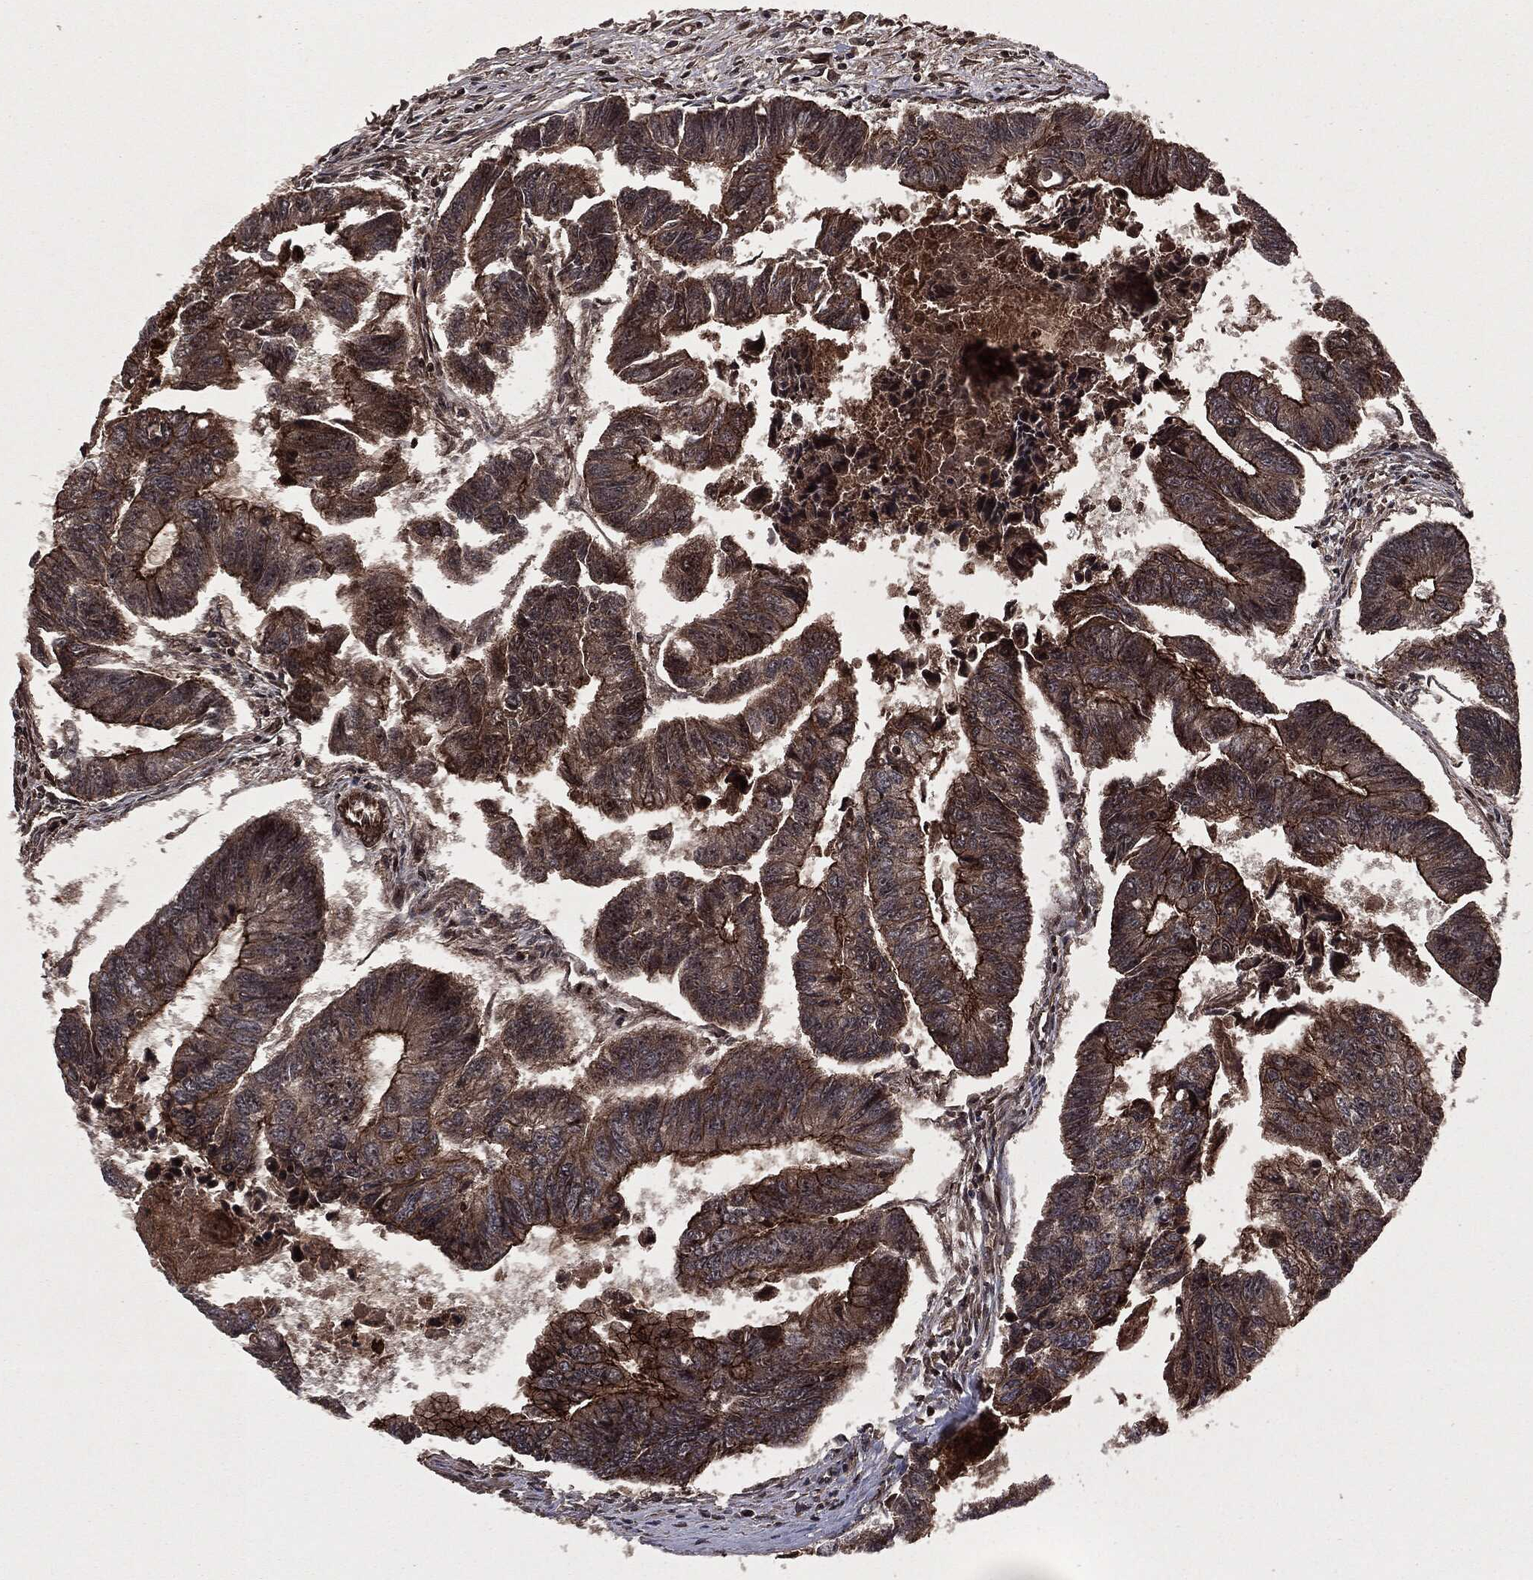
{"staining": {"intensity": "strong", "quantity": "25%-75%", "location": "cytoplasmic/membranous"}, "tissue": "colorectal cancer", "cell_type": "Tumor cells", "image_type": "cancer", "snomed": [{"axis": "morphology", "description": "Adenocarcinoma, NOS"}, {"axis": "topography", "description": "Colon"}], "caption": "This image reveals immunohistochemistry (IHC) staining of human colorectal cancer, with high strong cytoplasmic/membranous positivity in approximately 25%-75% of tumor cells.", "gene": "CARD6", "patient": {"sex": "female", "age": 65}}